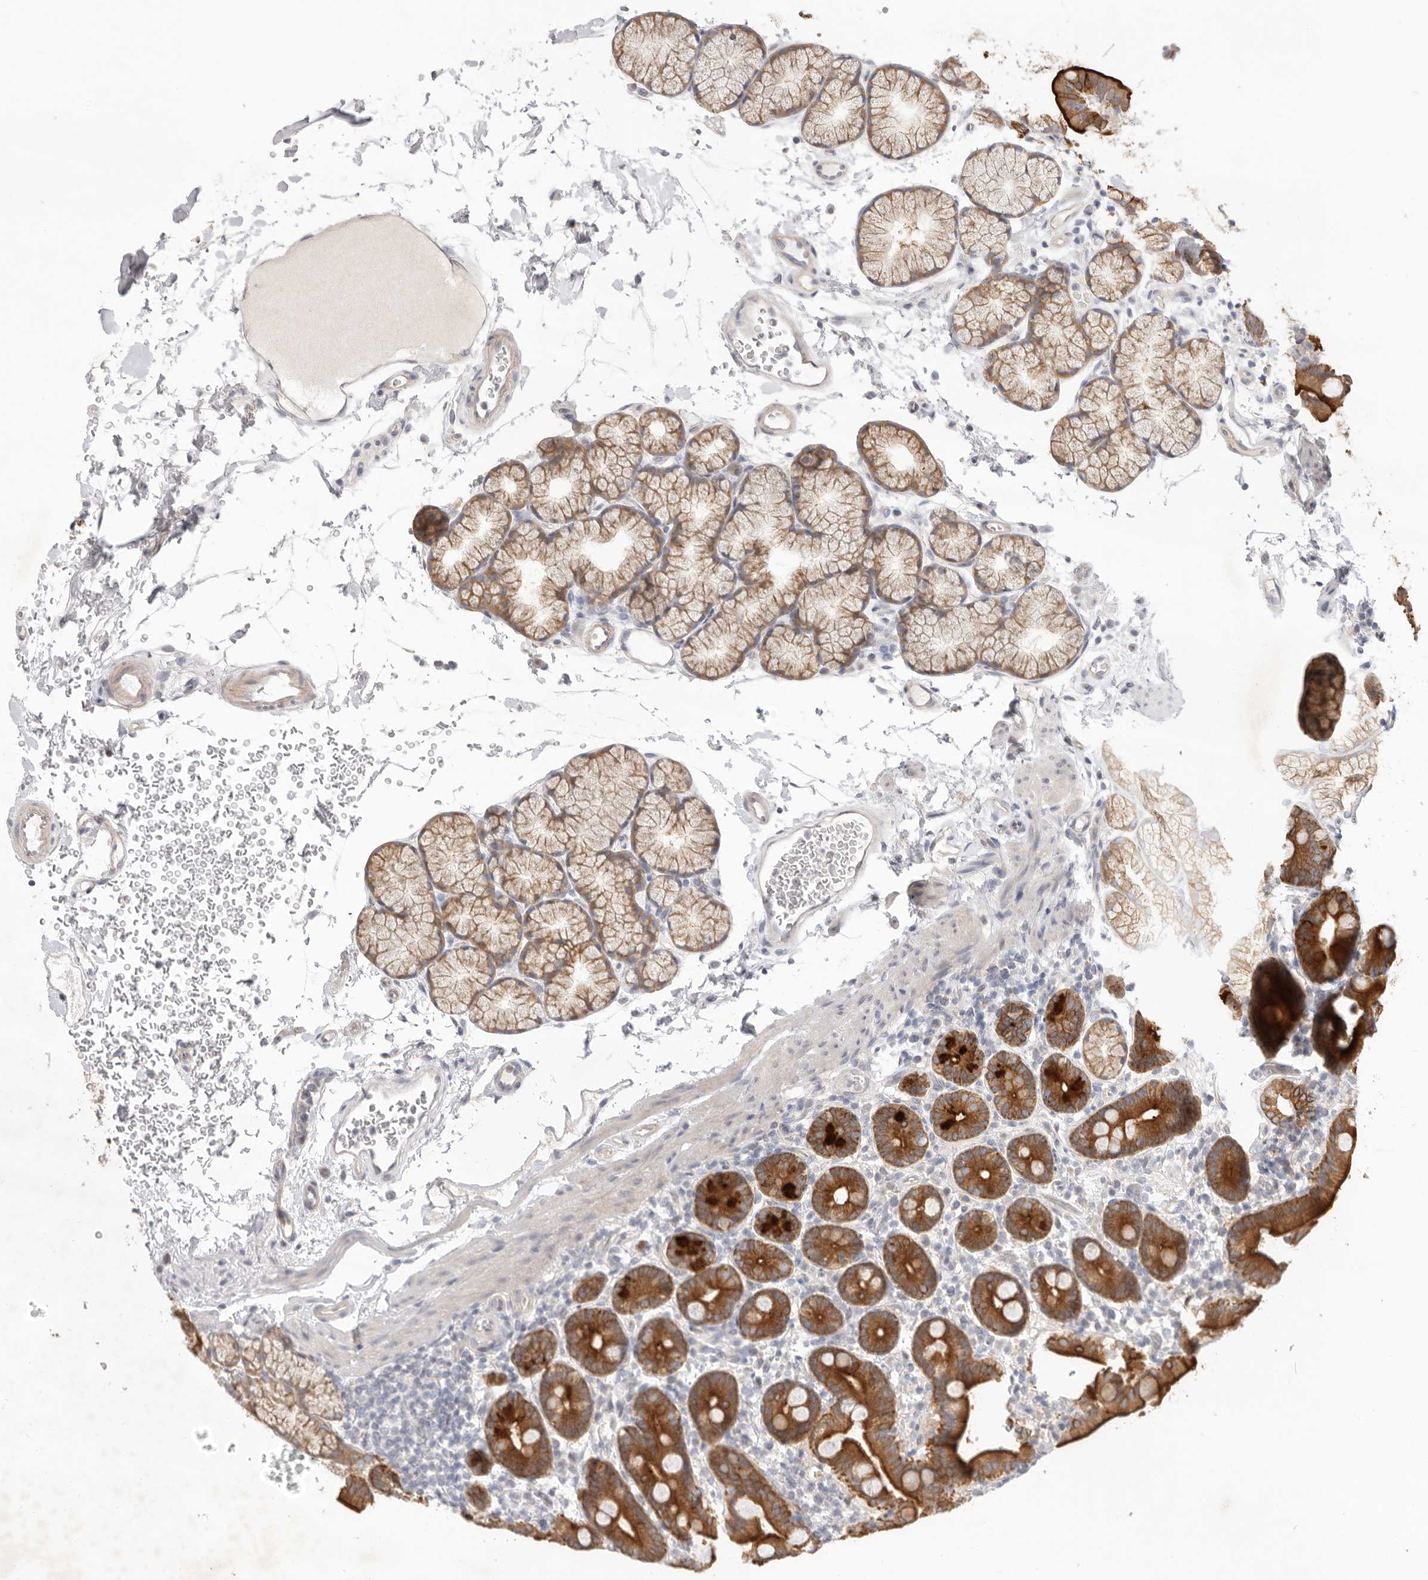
{"staining": {"intensity": "strong", "quantity": ">75%", "location": "cytoplasmic/membranous"}, "tissue": "duodenum", "cell_type": "Glandular cells", "image_type": "normal", "snomed": [{"axis": "morphology", "description": "Normal tissue, NOS"}, {"axis": "topography", "description": "Duodenum"}], "caption": "Human duodenum stained with a brown dye exhibits strong cytoplasmic/membranous positive staining in about >75% of glandular cells.", "gene": "USH1C", "patient": {"sex": "male", "age": 54}}